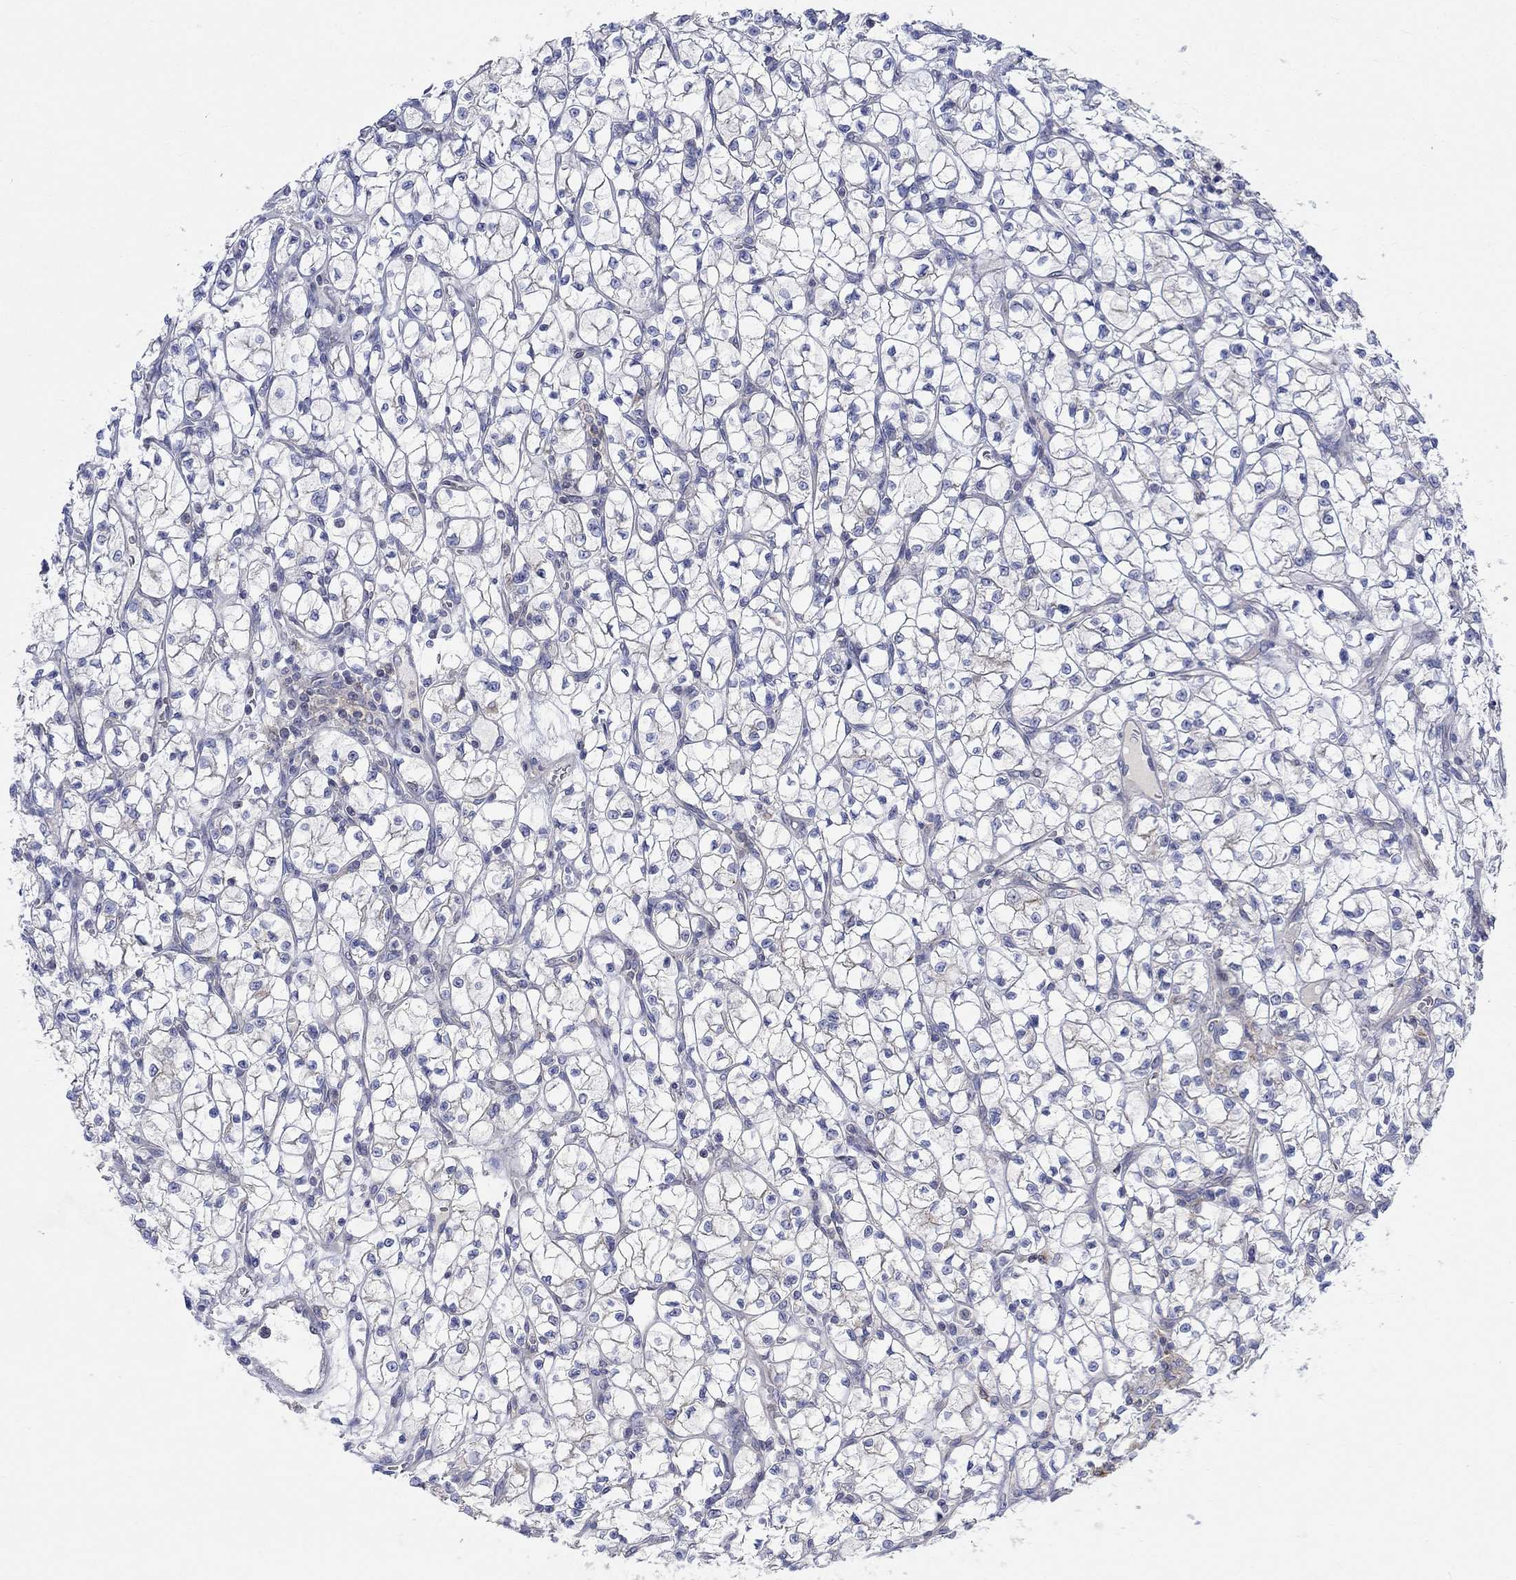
{"staining": {"intensity": "negative", "quantity": "none", "location": "none"}, "tissue": "renal cancer", "cell_type": "Tumor cells", "image_type": "cancer", "snomed": [{"axis": "morphology", "description": "Adenocarcinoma, NOS"}, {"axis": "topography", "description": "Kidney"}], "caption": "High magnification brightfield microscopy of adenocarcinoma (renal) stained with DAB (brown) and counterstained with hematoxylin (blue): tumor cells show no significant staining.", "gene": "NAV3", "patient": {"sex": "female", "age": 64}}